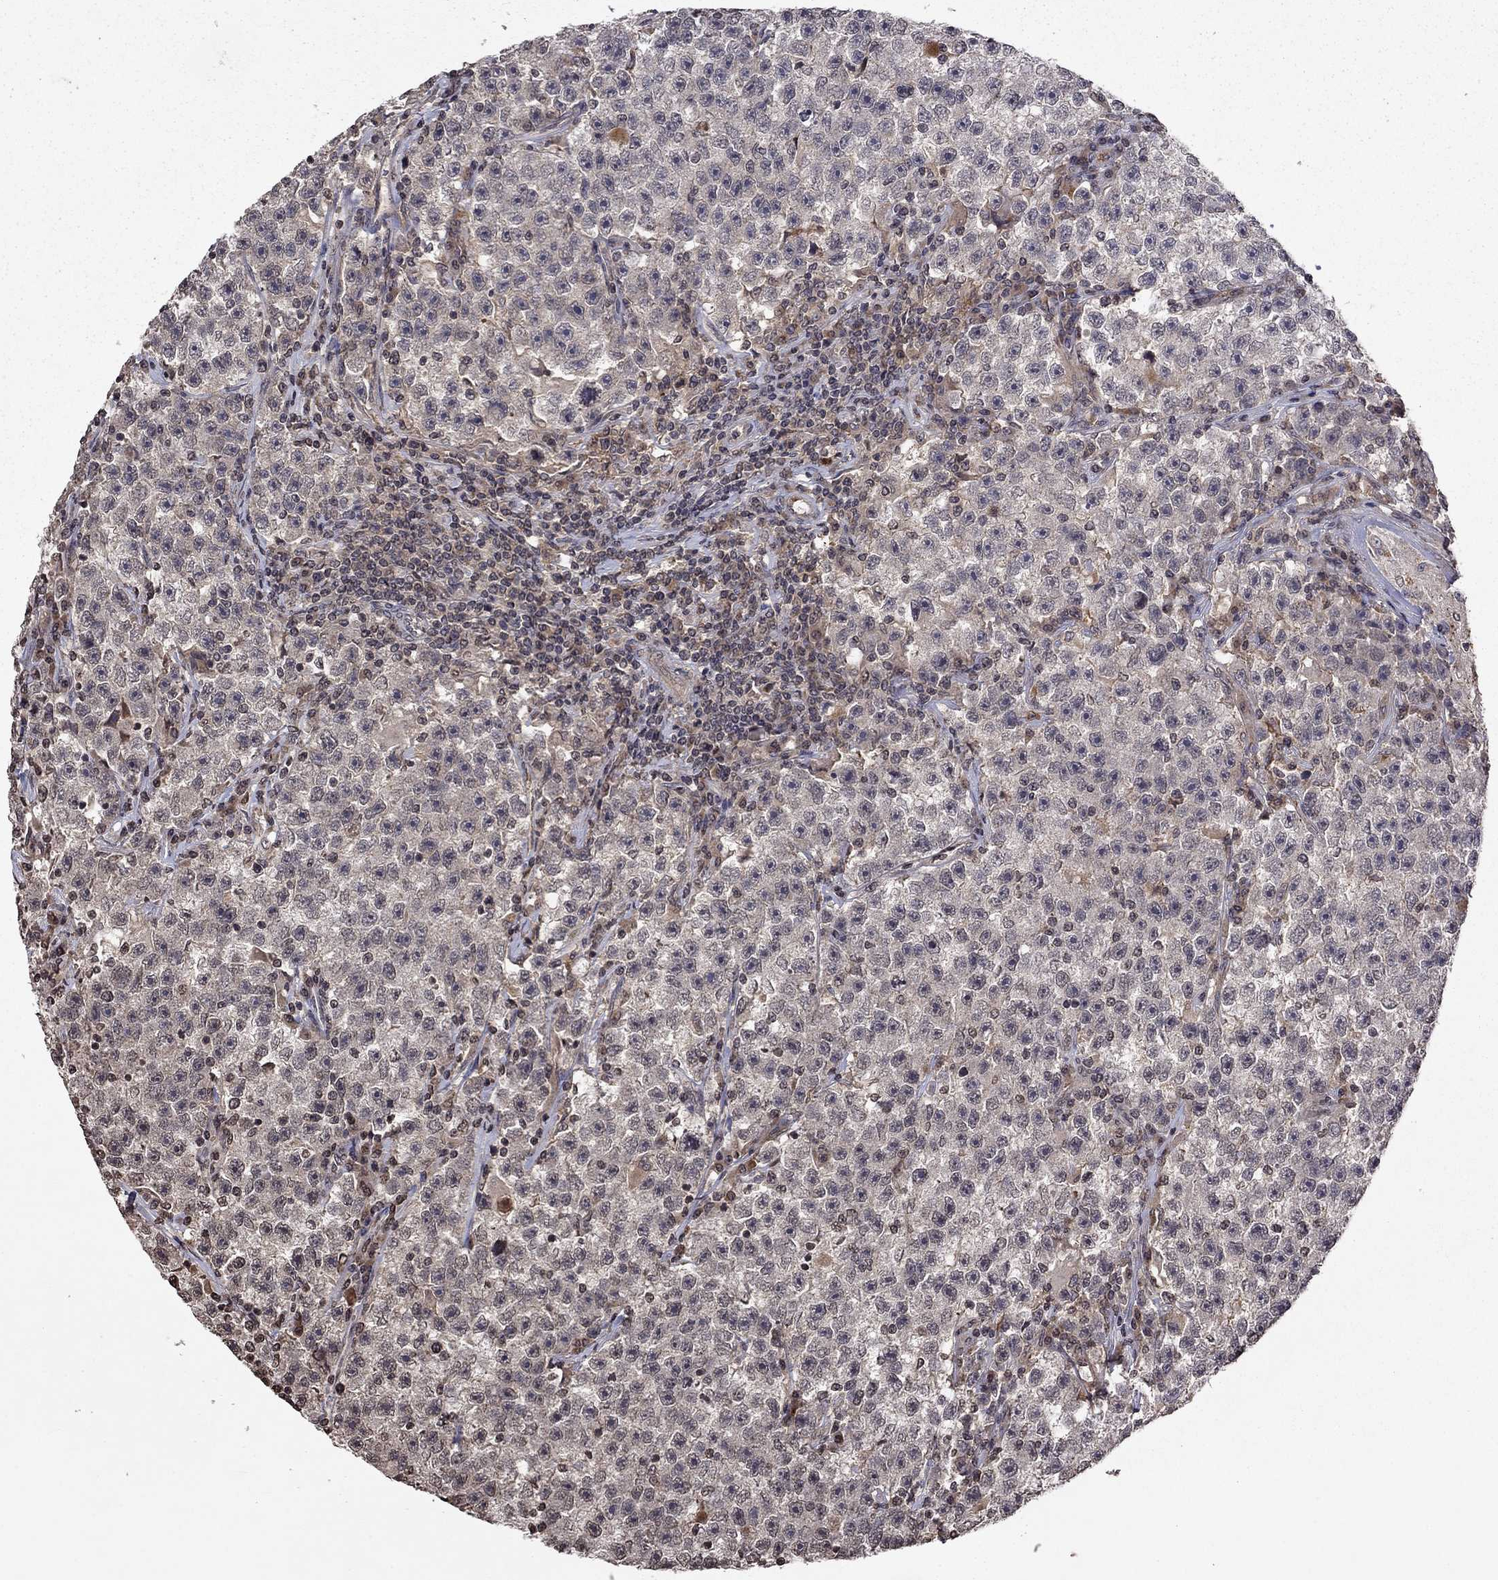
{"staining": {"intensity": "negative", "quantity": "none", "location": "none"}, "tissue": "testis cancer", "cell_type": "Tumor cells", "image_type": "cancer", "snomed": [{"axis": "morphology", "description": "Seminoma, NOS"}, {"axis": "topography", "description": "Testis"}], "caption": "Testis seminoma was stained to show a protein in brown. There is no significant staining in tumor cells.", "gene": "NLGN1", "patient": {"sex": "male", "age": 22}}